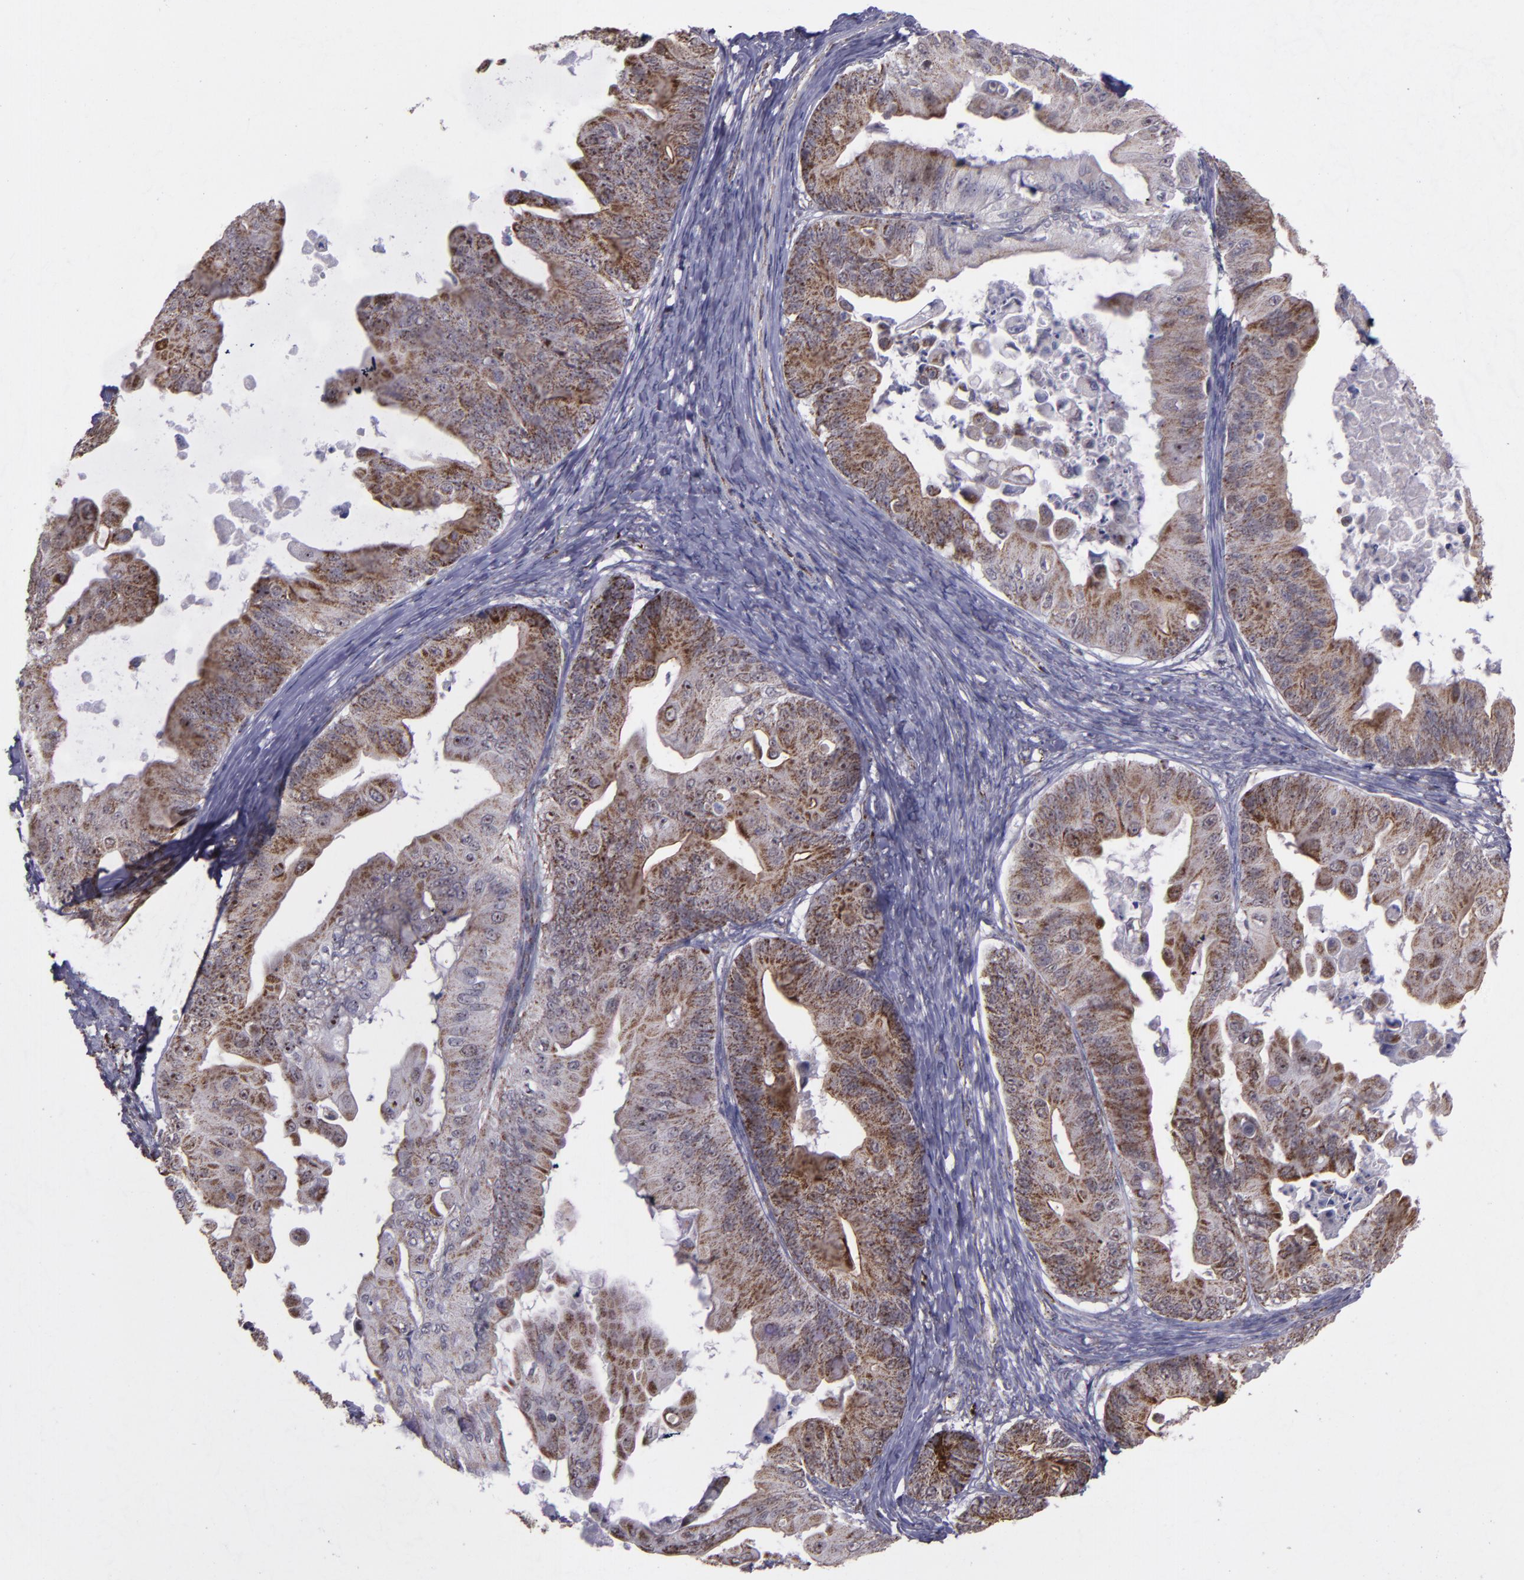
{"staining": {"intensity": "moderate", "quantity": ">75%", "location": "cytoplasmic/membranous"}, "tissue": "ovarian cancer", "cell_type": "Tumor cells", "image_type": "cancer", "snomed": [{"axis": "morphology", "description": "Cystadenocarcinoma, mucinous, NOS"}, {"axis": "topography", "description": "Ovary"}], "caption": "Approximately >75% of tumor cells in ovarian mucinous cystadenocarcinoma exhibit moderate cytoplasmic/membranous protein staining as visualized by brown immunohistochemical staining.", "gene": "LONP1", "patient": {"sex": "female", "age": 37}}